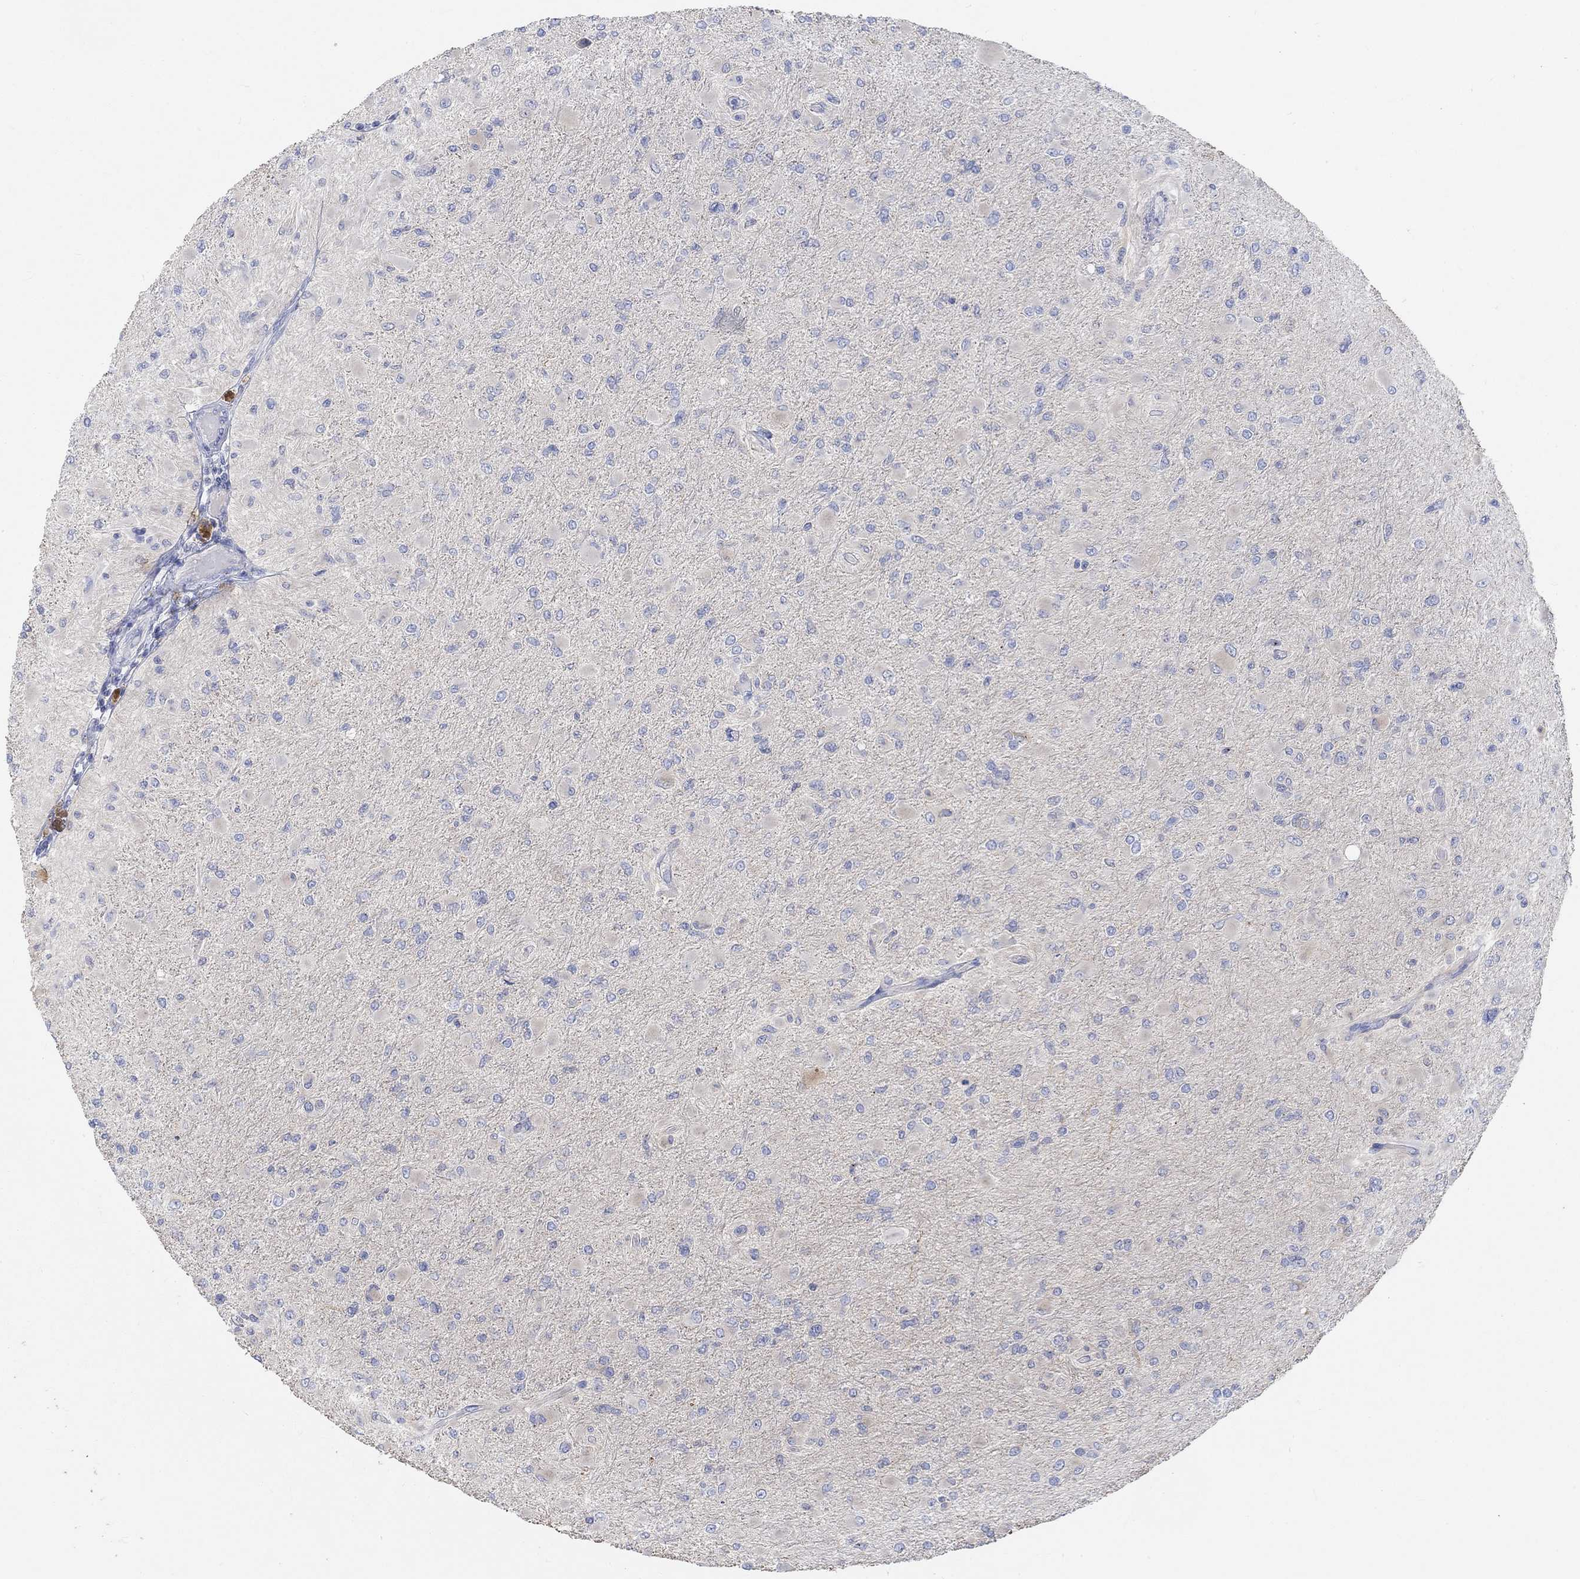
{"staining": {"intensity": "negative", "quantity": "none", "location": "none"}, "tissue": "glioma", "cell_type": "Tumor cells", "image_type": "cancer", "snomed": [{"axis": "morphology", "description": "Glioma, malignant, High grade"}, {"axis": "topography", "description": "Cerebral cortex"}], "caption": "Immunohistochemistry of human high-grade glioma (malignant) reveals no expression in tumor cells.", "gene": "NAV3", "patient": {"sex": "female", "age": 36}}